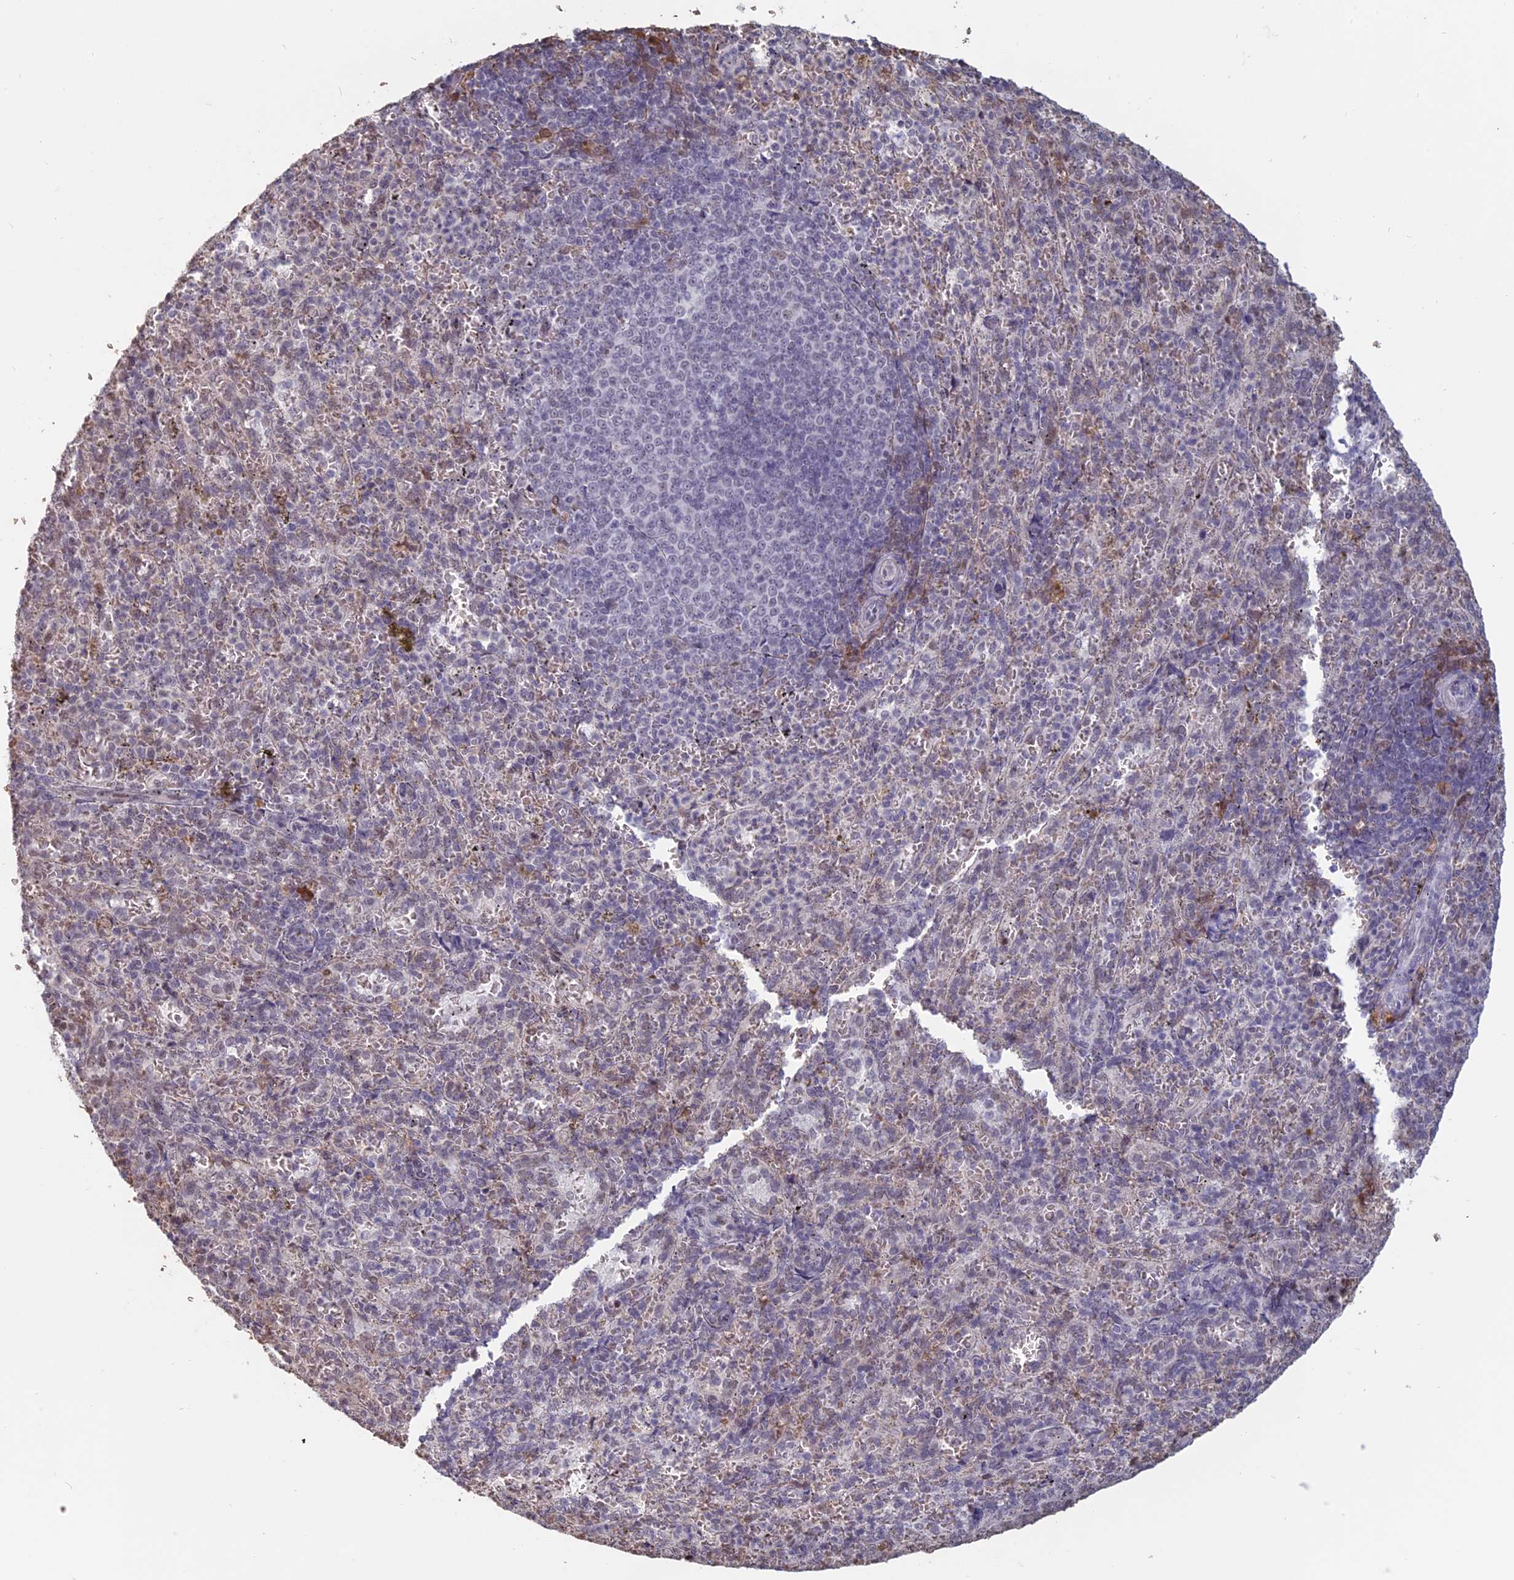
{"staining": {"intensity": "weak", "quantity": "<25%", "location": "nuclear"}, "tissue": "spleen", "cell_type": "Cells in red pulp", "image_type": "normal", "snomed": [{"axis": "morphology", "description": "Normal tissue, NOS"}, {"axis": "topography", "description": "Spleen"}], "caption": "An image of spleen stained for a protein shows no brown staining in cells in red pulp.", "gene": "MFAP1", "patient": {"sex": "female", "age": 21}}